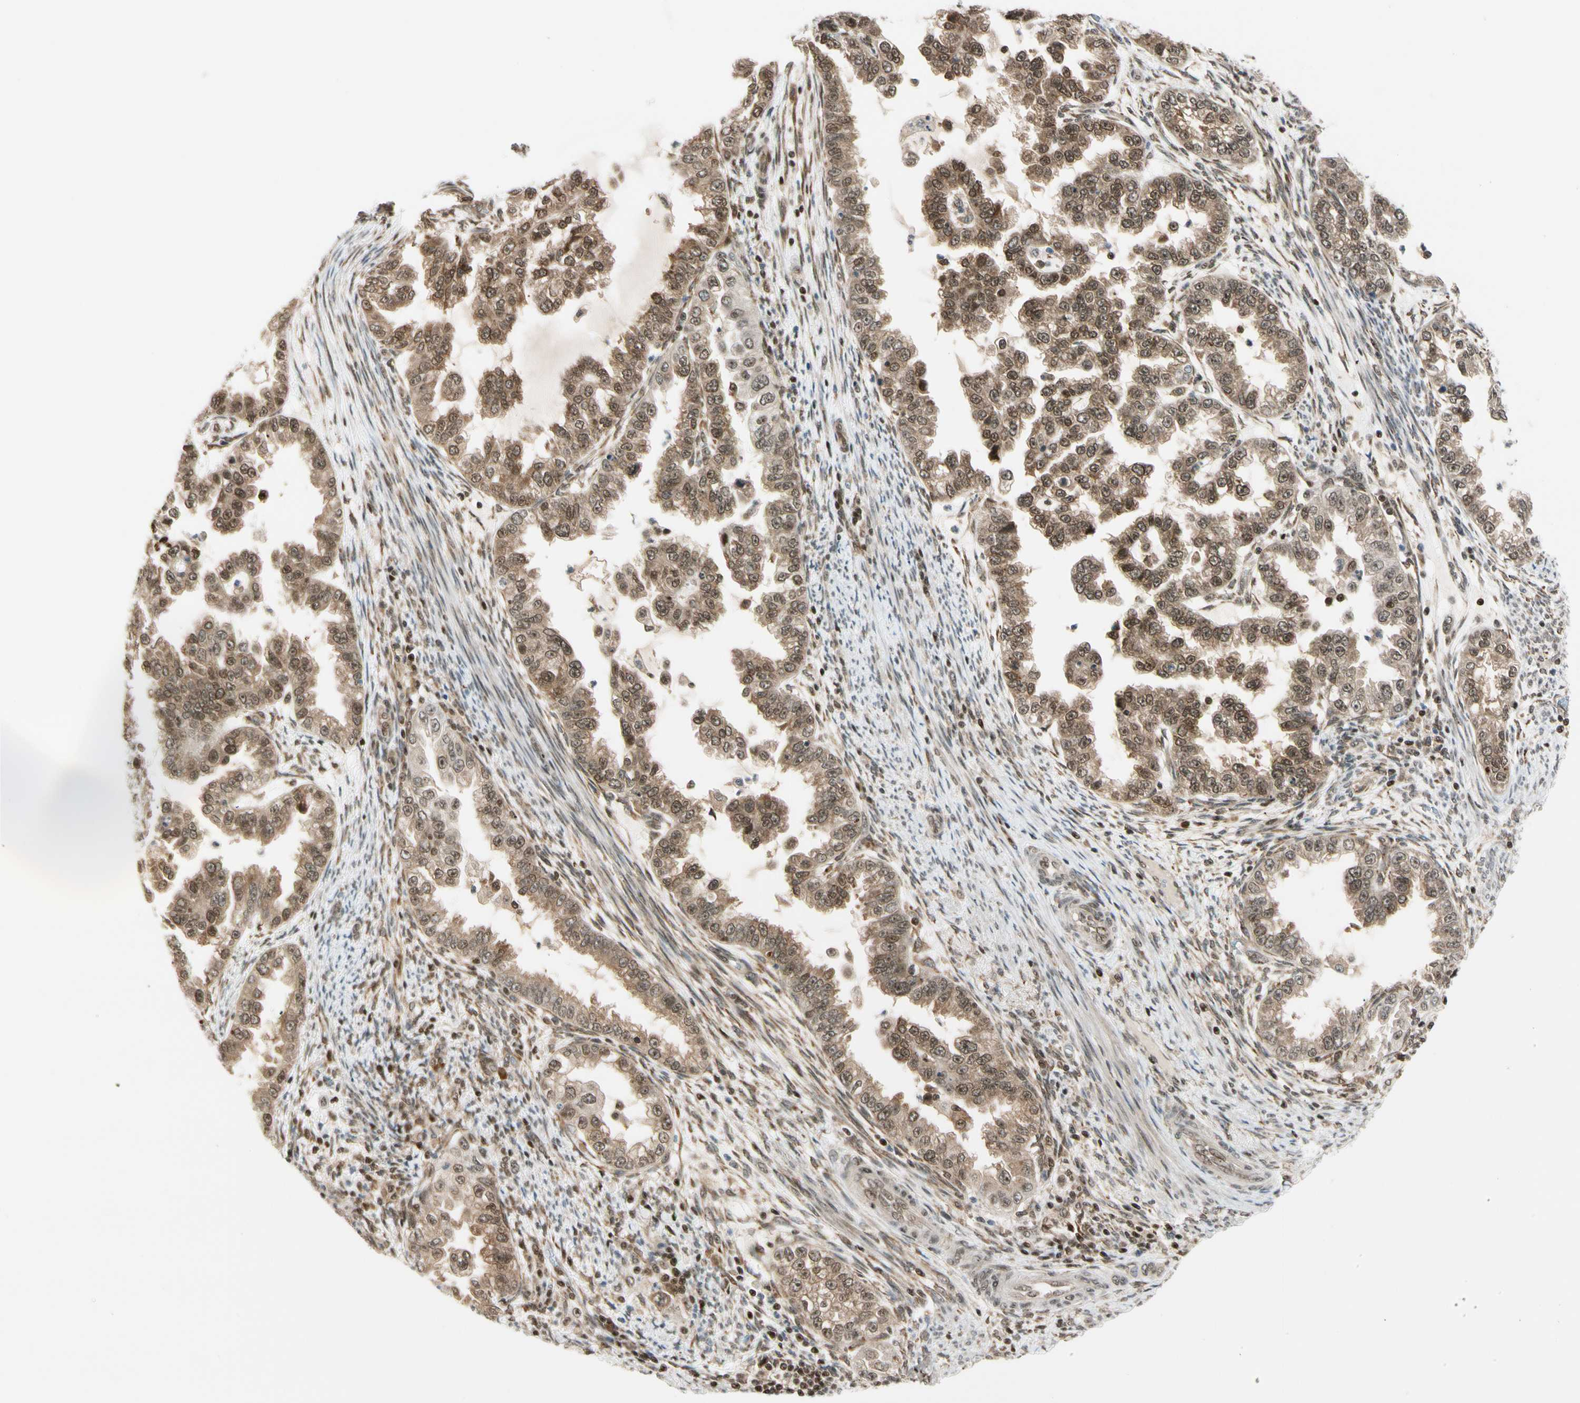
{"staining": {"intensity": "moderate", "quantity": ">75%", "location": "cytoplasmic/membranous,nuclear"}, "tissue": "endometrial cancer", "cell_type": "Tumor cells", "image_type": "cancer", "snomed": [{"axis": "morphology", "description": "Adenocarcinoma, NOS"}, {"axis": "topography", "description": "Endometrium"}], "caption": "This is a histology image of immunohistochemistry staining of adenocarcinoma (endometrial), which shows moderate staining in the cytoplasmic/membranous and nuclear of tumor cells.", "gene": "DAXX", "patient": {"sex": "female", "age": 85}}